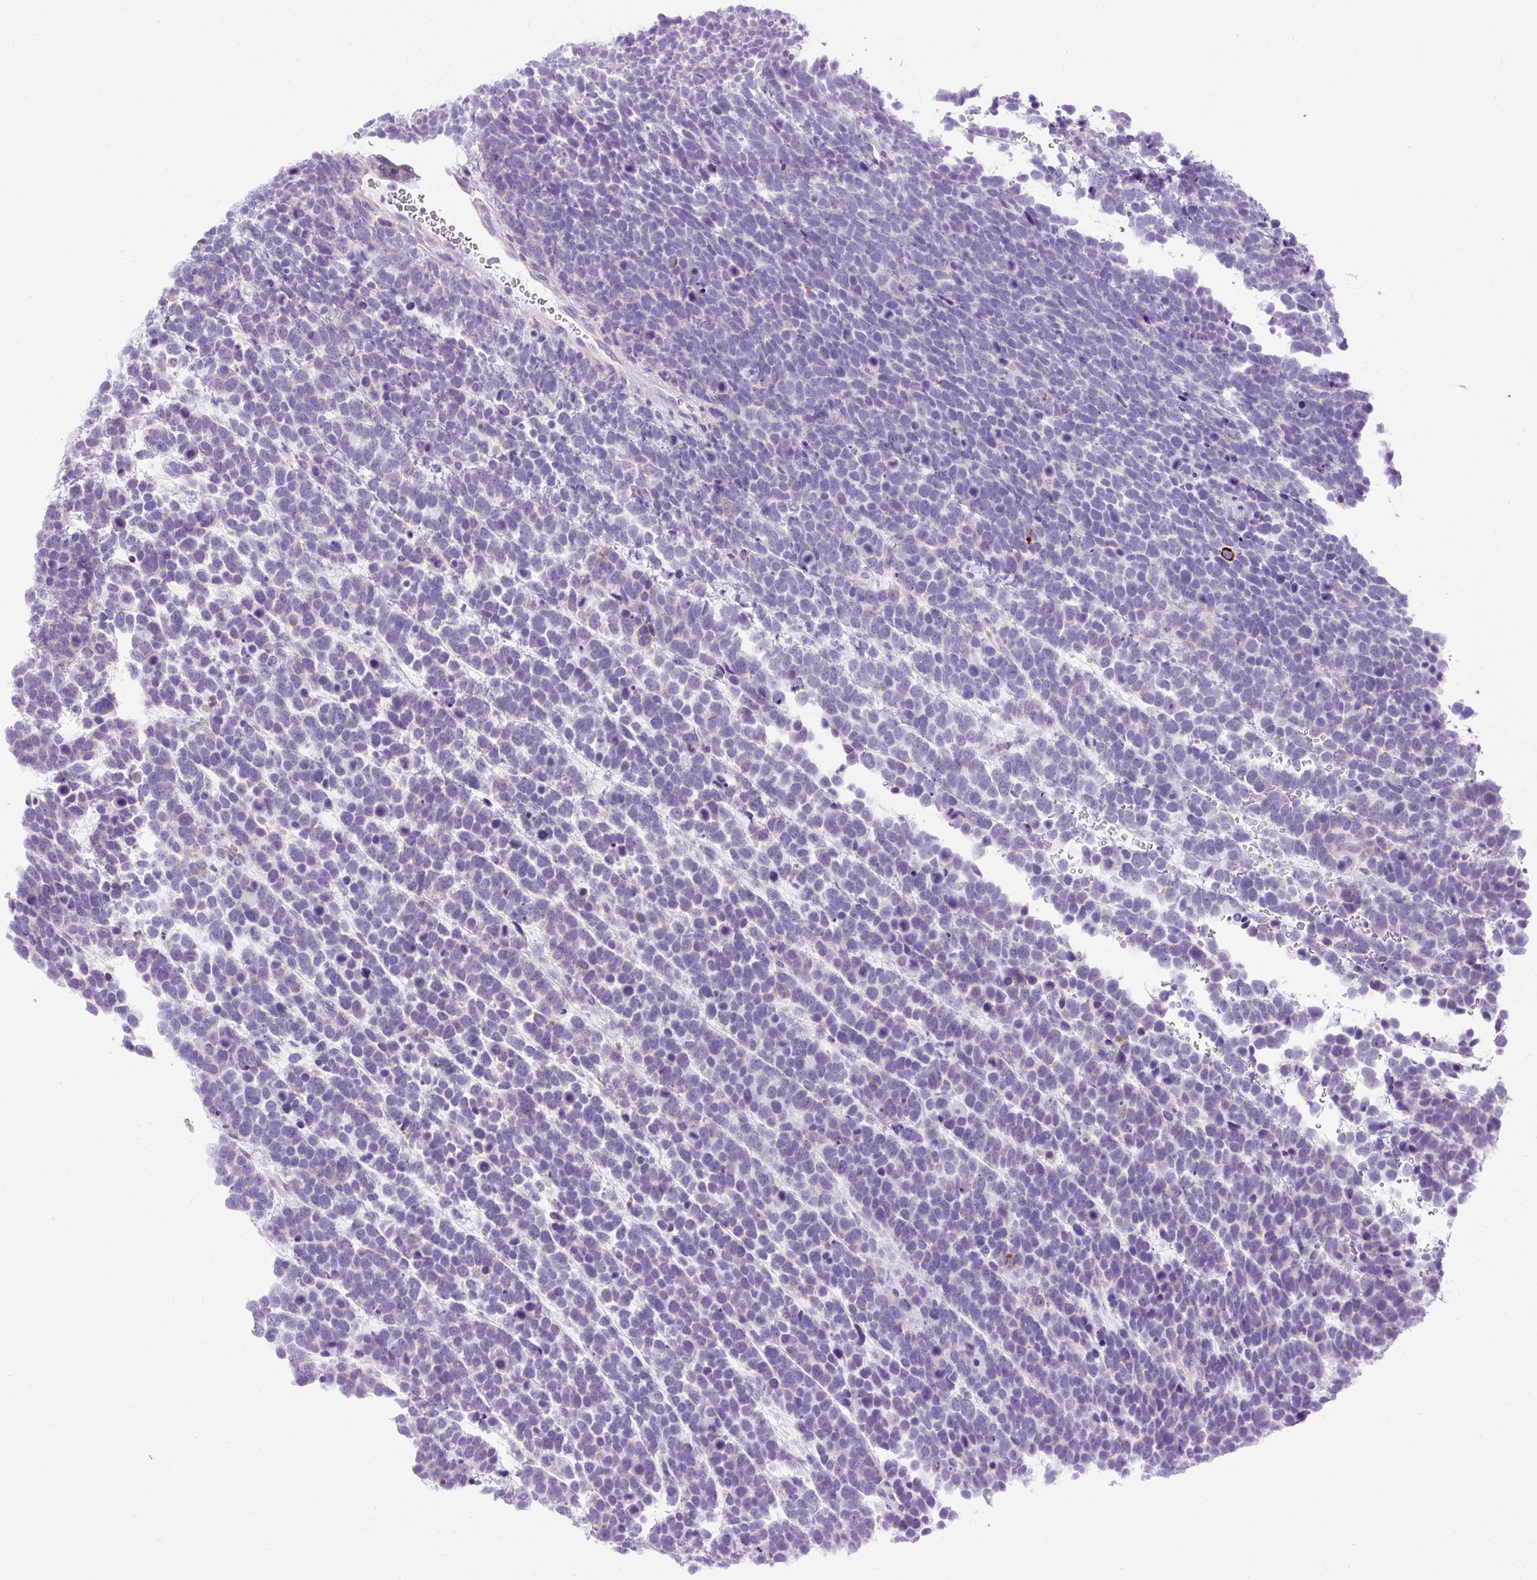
{"staining": {"intensity": "negative", "quantity": "none", "location": "none"}, "tissue": "urothelial cancer", "cell_type": "Tumor cells", "image_type": "cancer", "snomed": [{"axis": "morphology", "description": "Urothelial carcinoma, High grade"}, {"axis": "topography", "description": "Urinary bladder"}], "caption": "Immunohistochemical staining of human urothelial carcinoma (high-grade) demonstrates no significant expression in tumor cells.", "gene": "SYBU", "patient": {"sex": "female", "age": 82}}